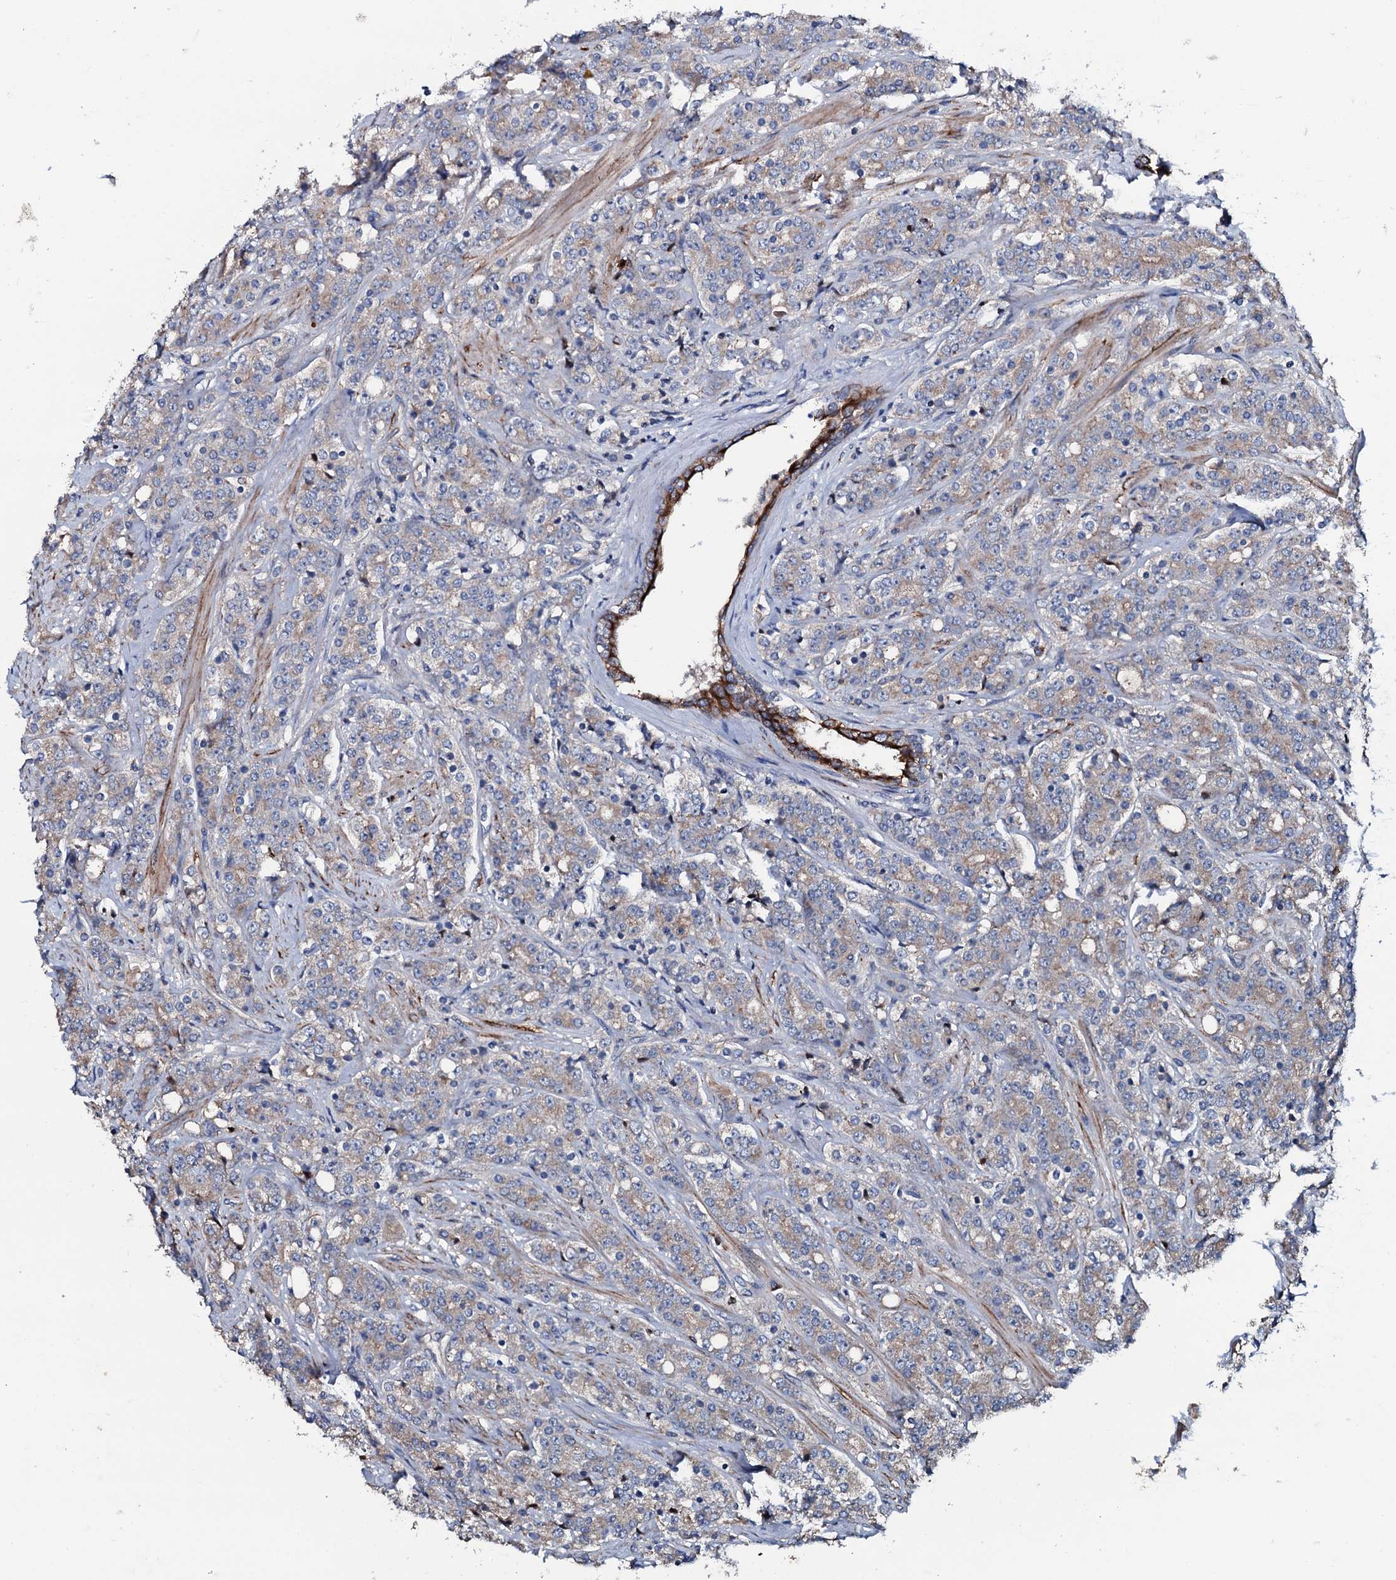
{"staining": {"intensity": "weak", "quantity": "25%-75%", "location": "cytoplasmic/membranous"}, "tissue": "prostate cancer", "cell_type": "Tumor cells", "image_type": "cancer", "snomed": [{"axis": "morphology", "description": "Adenocarcinoma, High grade"}, {"axis": "topography", "description": "Prostate"}], "caption": "Immunohistochemistry (IHC) histopathology image of neoplastic tissue: human prostate adenocarcinoma (high-grade) stained using immunohistochemistry (IHC) demonstrates low levels of weak protein expression localized specifically in the cytoplasmic/membranous of tumor cells, appearing as a cytoplasmic/membranous brown color.", "gene": "NEK1", "patient": {"sex": "male", "age": 62}}